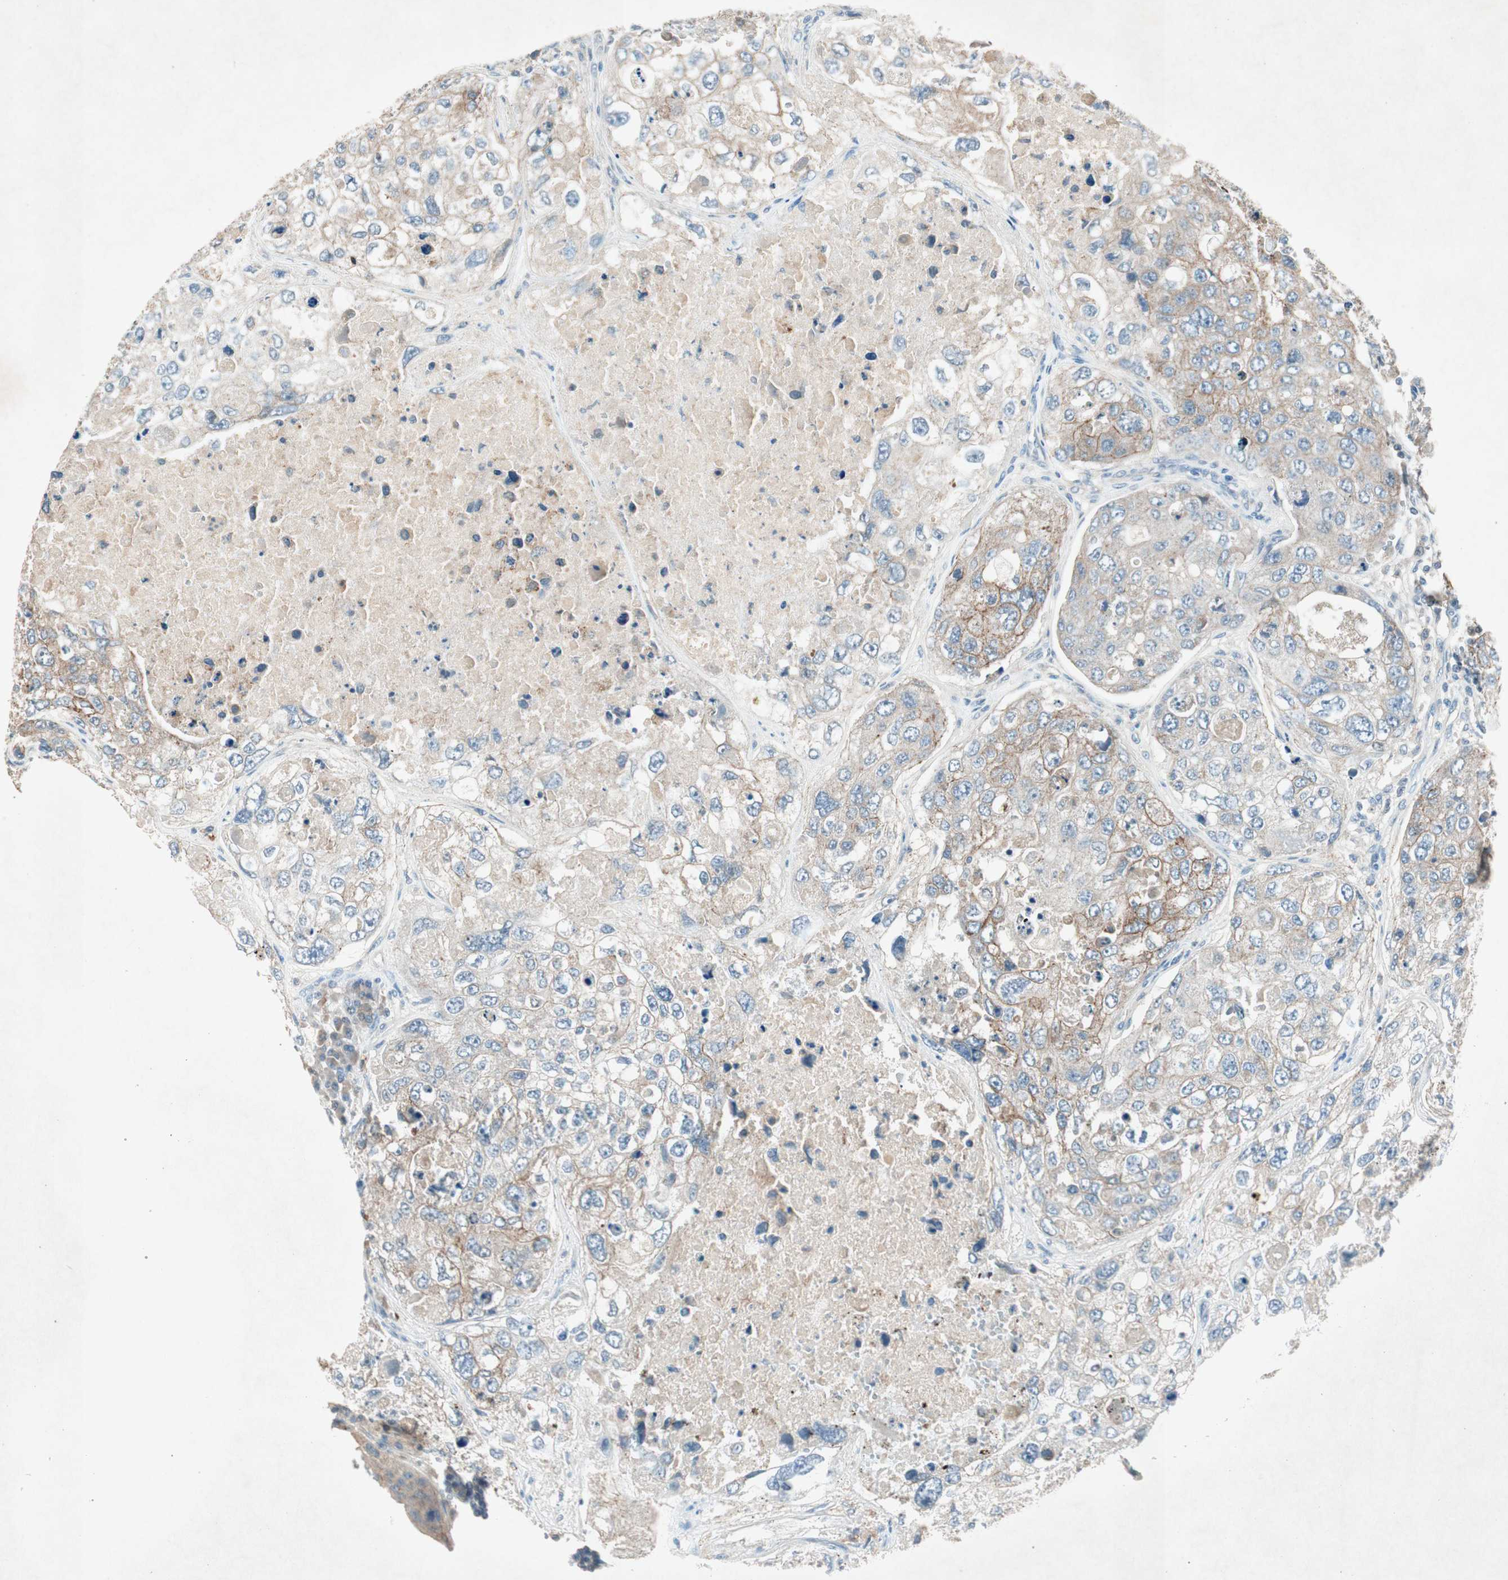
{"staining": {"intensity": "moderate", "quantity": "25%-75%", "location": "cytoplasmic/membranous"}, "tissue": "urothelial cancer", "cell_type": "Tumor cells", "image_type": "cancer", "snomed": [{"axis": "morphology", "description": "Urothelial carcinoma, High grade"}, {"axis": "topography", "description": "Lymph node"}, {"axis": "topography", "description": "Urinary bladder"}], "caption": "Human high-grade urothelial carcinoma stained with a protein marker exhibits moderate staining in tumor cells.", "gene": "NKAIN1", "patient": {"sex": "male", "age": 51}}